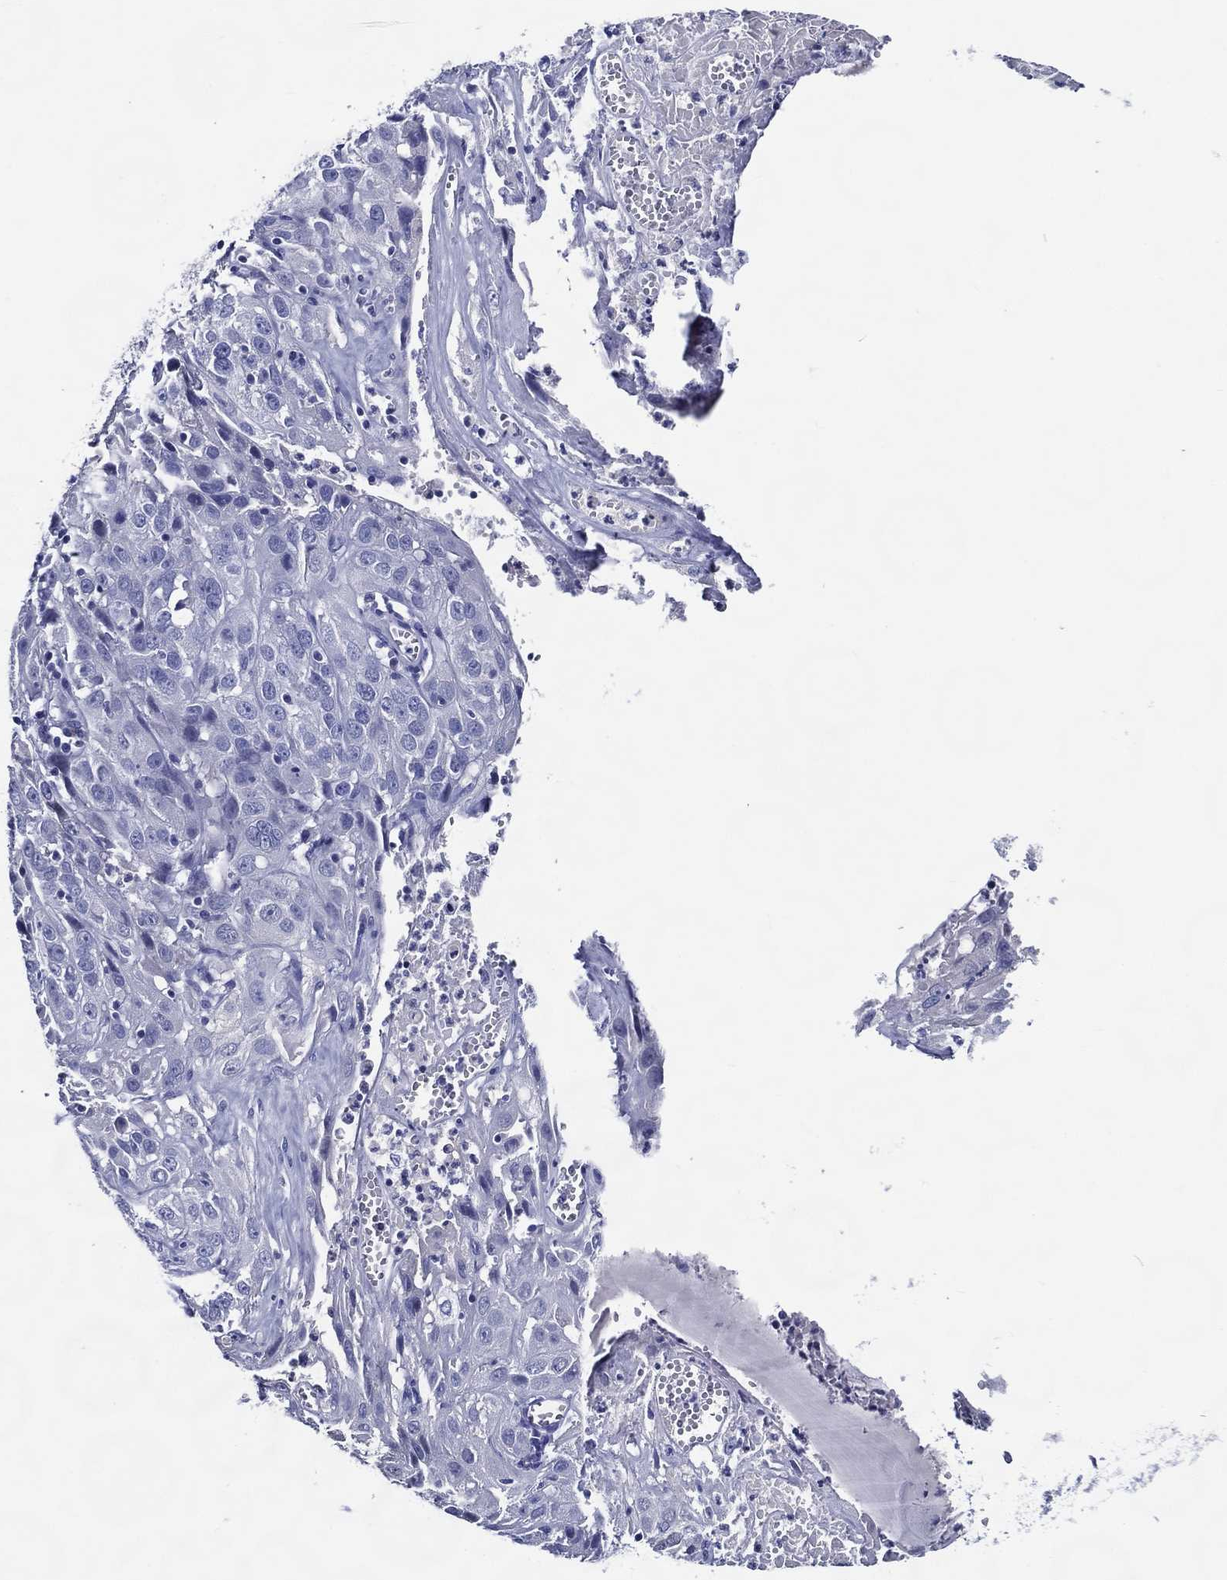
{"staining": {"intensity": "negative", "quantity": "none", "location": "none"}, "tissue": "cervical cancer", "cell_type": "Tumor cells", "image_type": "cancer", "snomed": [{"axis": "morphology", "description": "Squamous cell carcinoma, NOS"}, {"axis": "topography", "description": "Cervix"}], "caption": "Immunohistochemical staining of cervical cancer demonstrates no significant expression in tumor cells.", "gene": "ACE2", "patient": {"sex": "female", "age": 32}}